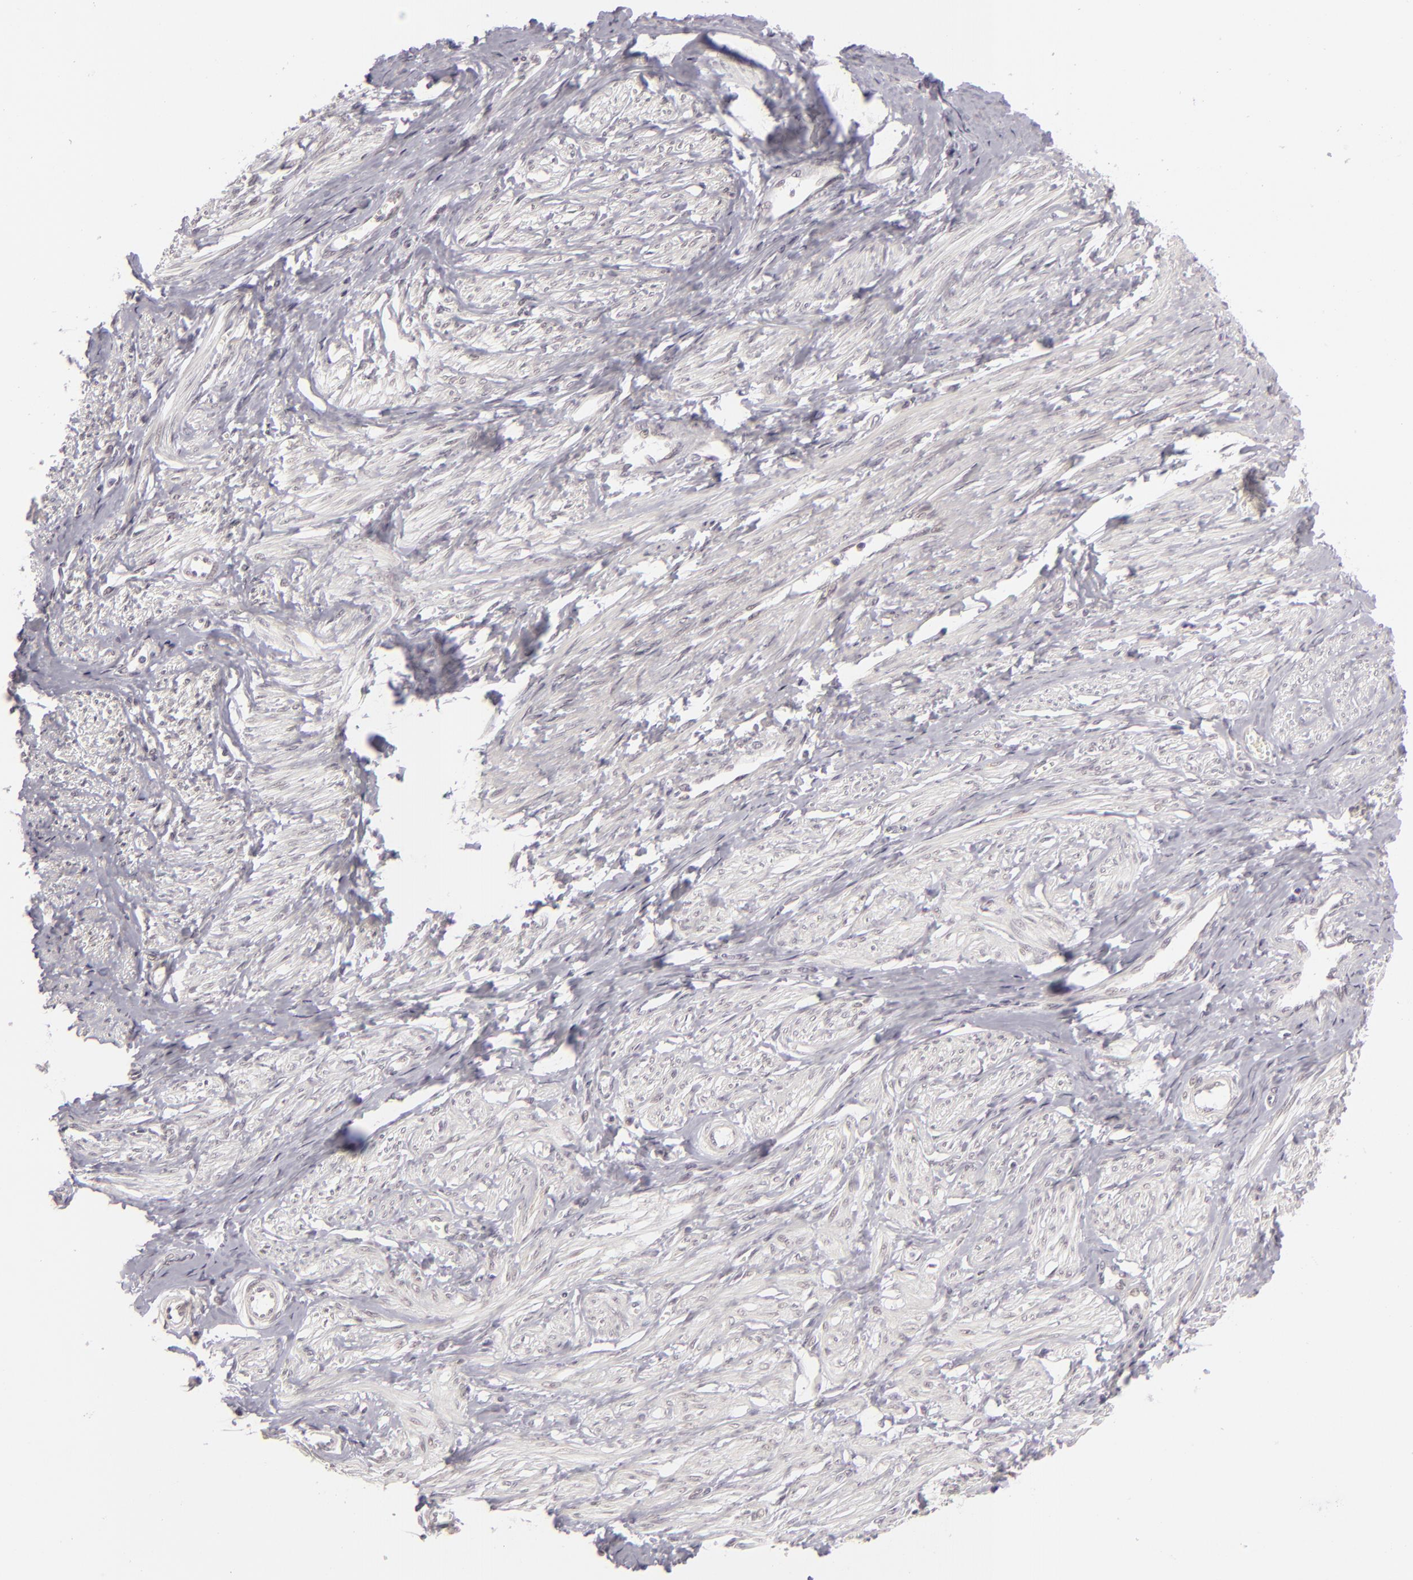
{"staining": {"intensity": "negative", "quantity": "none", "location": "none"}, "tissue": "smooth muscle", "cell_type": "Smooth muscle cells", "image_type": "normal", "snomed": [{"axis": "morphology", "description": "Normal tissue, NOS"}, {"axis": "topography", "description": "Smooth muscle"}, {"axis": "topography", "description": "Uterus"}], "caption": "High magnification brightfield microscopy of unremarkable smooth muscle stained with DAB (brown) and counterstained with hematoxylin (blue): smooth muscle cells show no significant positivity. The staining was performed using DAB (3,3'-diaminobenzidine) to visualize the protein expression in brown, while the nuclei were stained in blue with hematoxylin (Magnification: 20x).", "gene": "SIX1", "patient": {"sex": "female", "age": 39}}